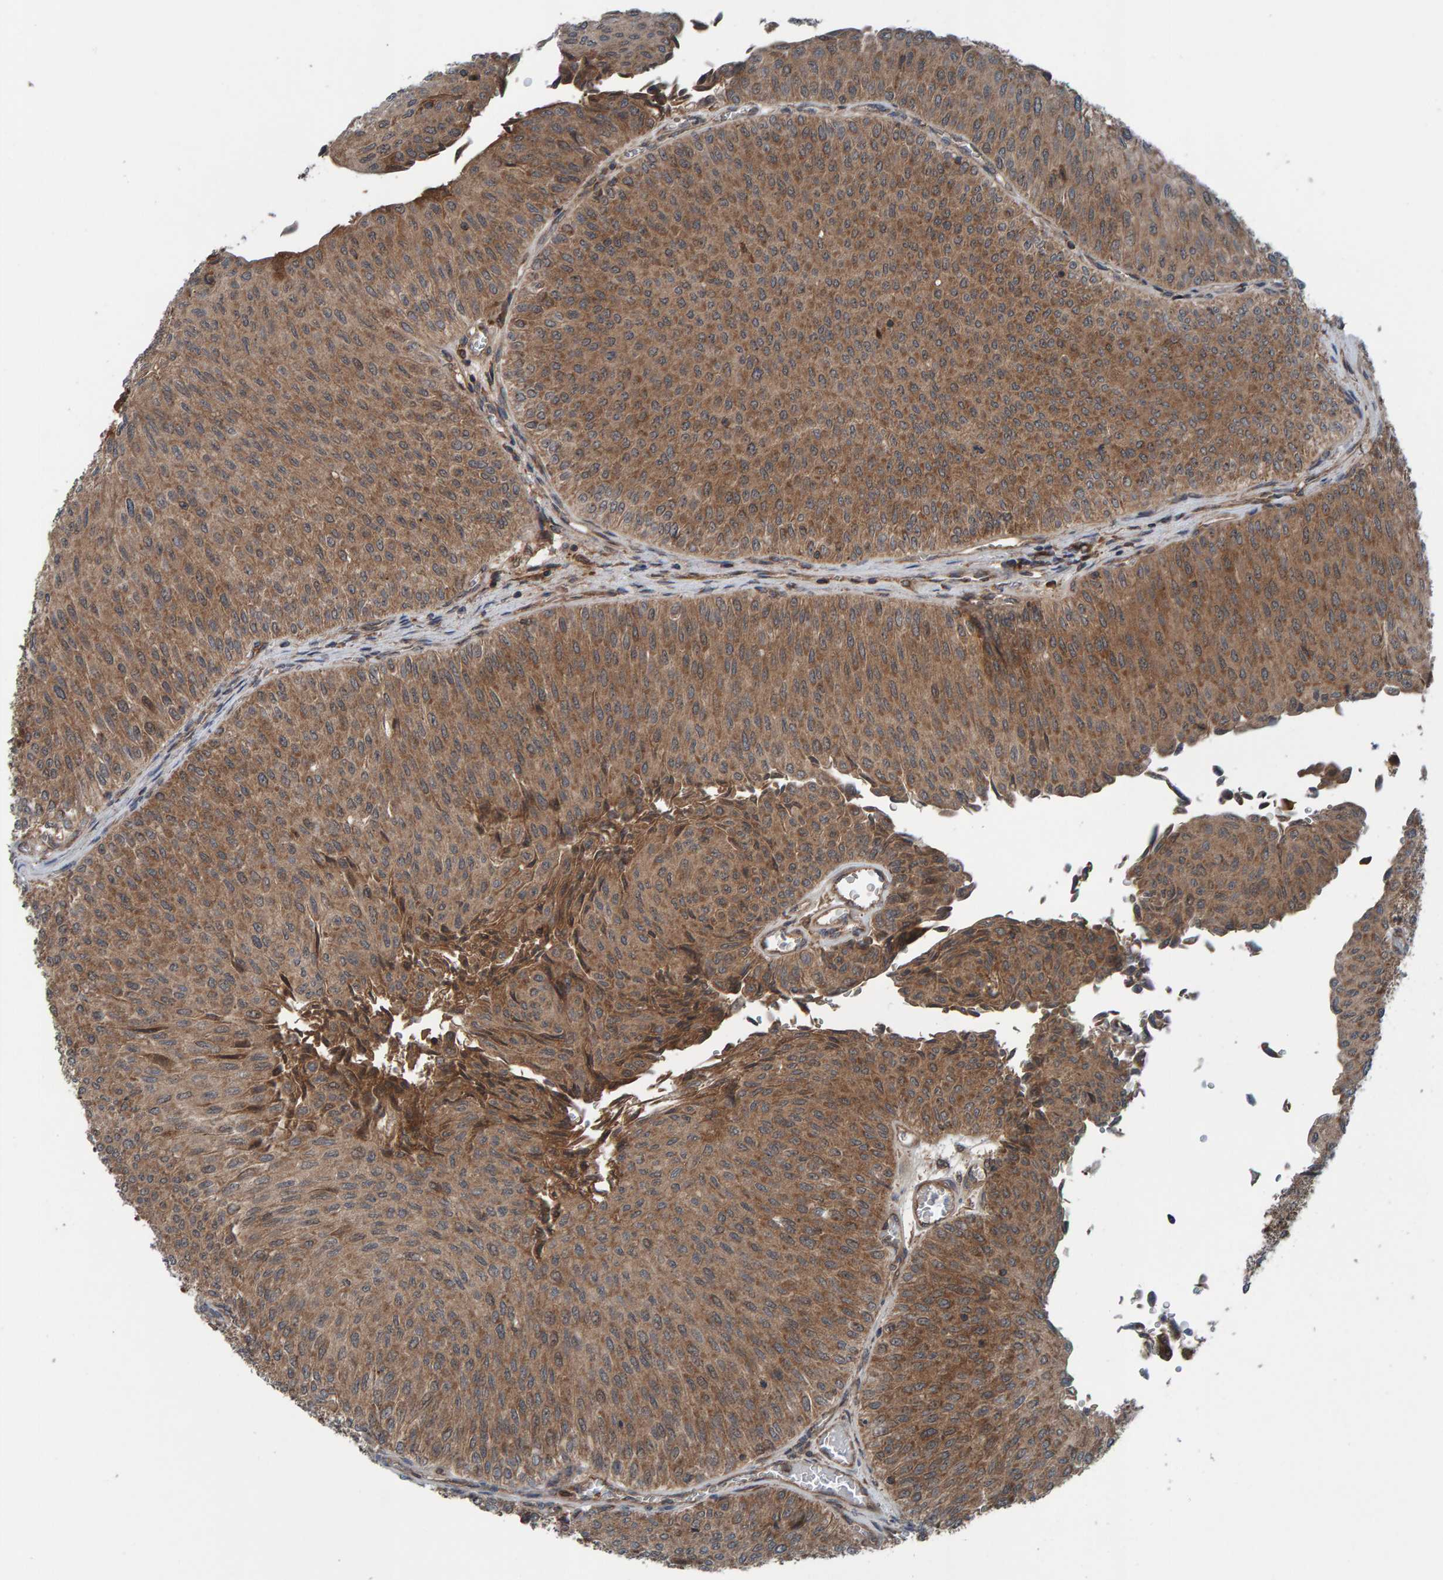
{"staining": {"intensity": "moderate", "quantity": ">75%", "location": "cytoplasmic/membranous"}, "tissue": "urothelial cancer", "cell_type": "Tumor cells", "image_type": "cancer", "snomed": [{"axis": "morphology", "description": "Urothelial carcinoma, Low grade"}, {"axis": "topography", "description": "Urinary bladder"}], "caption": "Urothelial cancer stained with a protein marker shows moderate staining in tumor cells.", "gene": "CUEDC1", "patient": {"sex": "male", "age": 78}}